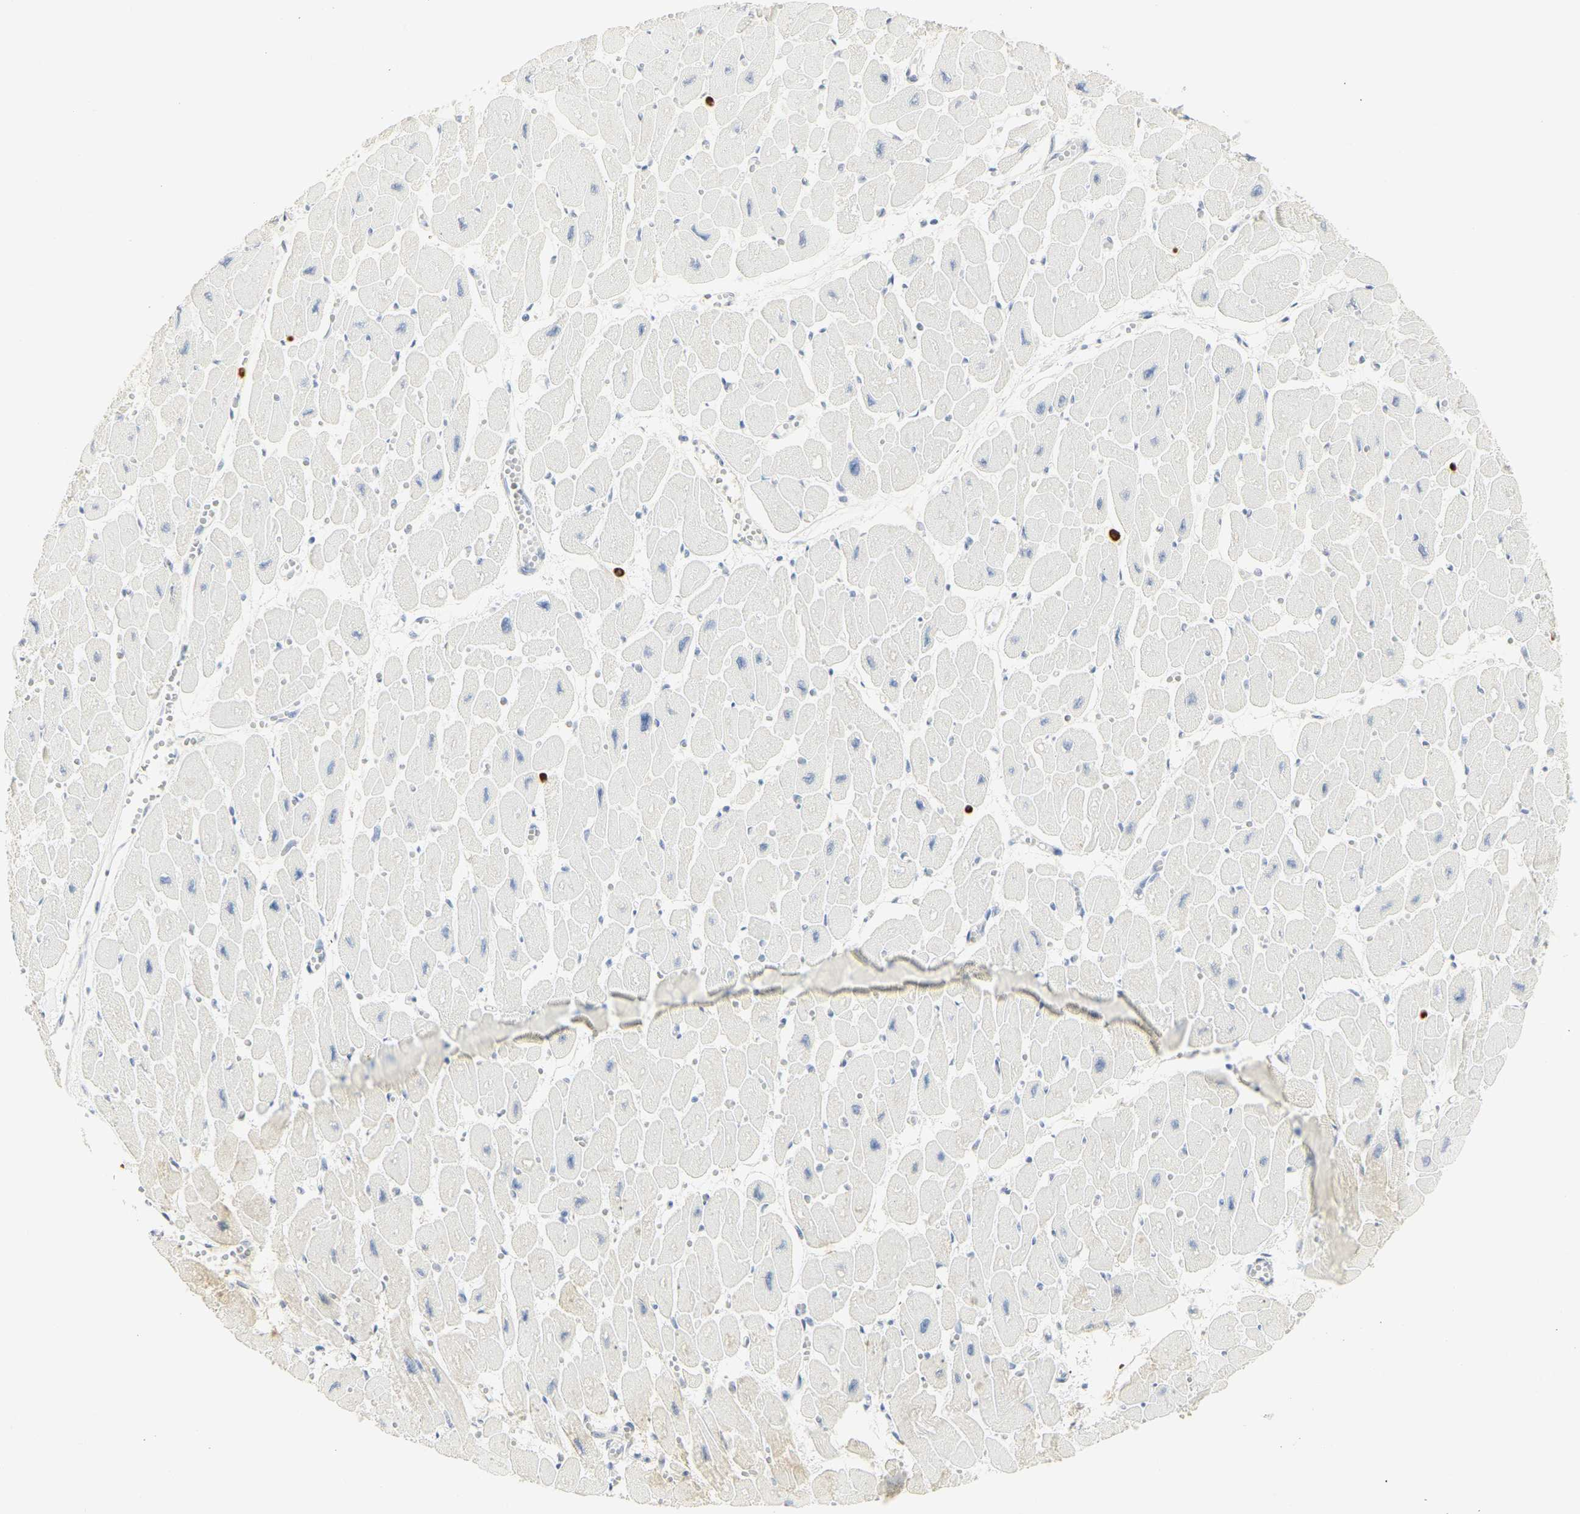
{"staining": {"intensity": "negative", "quantity": "none", "location": "none"}, "tissue": "heart muscle", "cell_type": "Cardiomyocytes", "image_type": "normal", "snomed": [{"axis": "morphology", "description": "Normal tissue, NOS"}, {"axis": "topography", "description": "Heart"}], "caption": "DAB immunohistochemical staining of benign human heart muscle demonstrates no significant expression in cardiomyocytes.", "gene": "CEACAM5", "patient": {"sex": "female", "age": 54}}